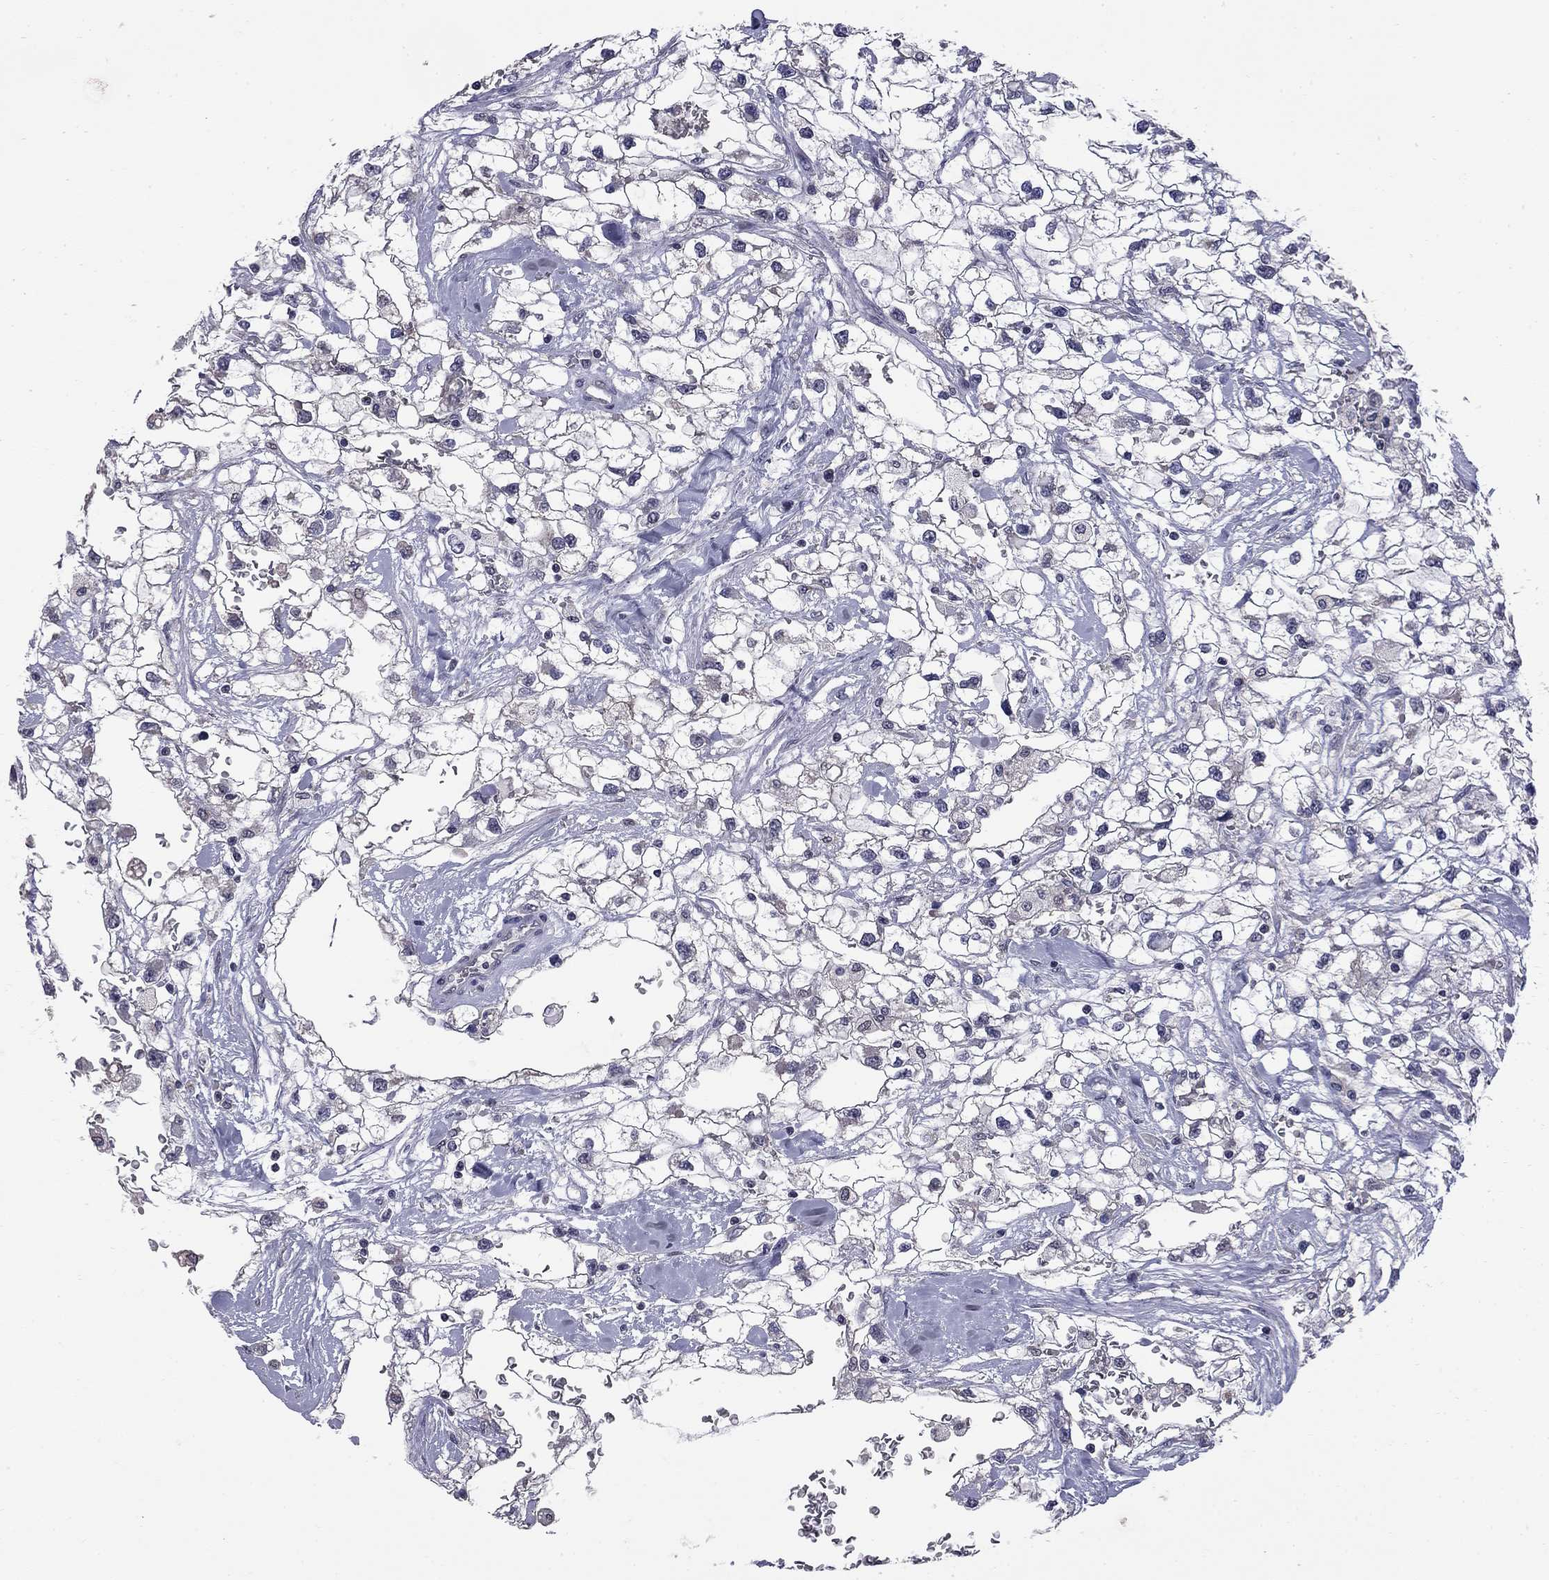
{"staining": {"intensity": "negative", "quantity": "none", "location": "none"}, "tissue": "renal cancer", "cell_type": "Tumor cells", "image_type": "cancer", "snomed": [{"axis": "morphology", "description": "Adenocarcinoma, NOS"}, {"axis": "topography", "description": "Kidney"}], "caption": "There is no significant expression in tumor cells of renal adenocarcinoma.", "gene": "HTR4", "patient": {"sex": "male", "age": 59}}